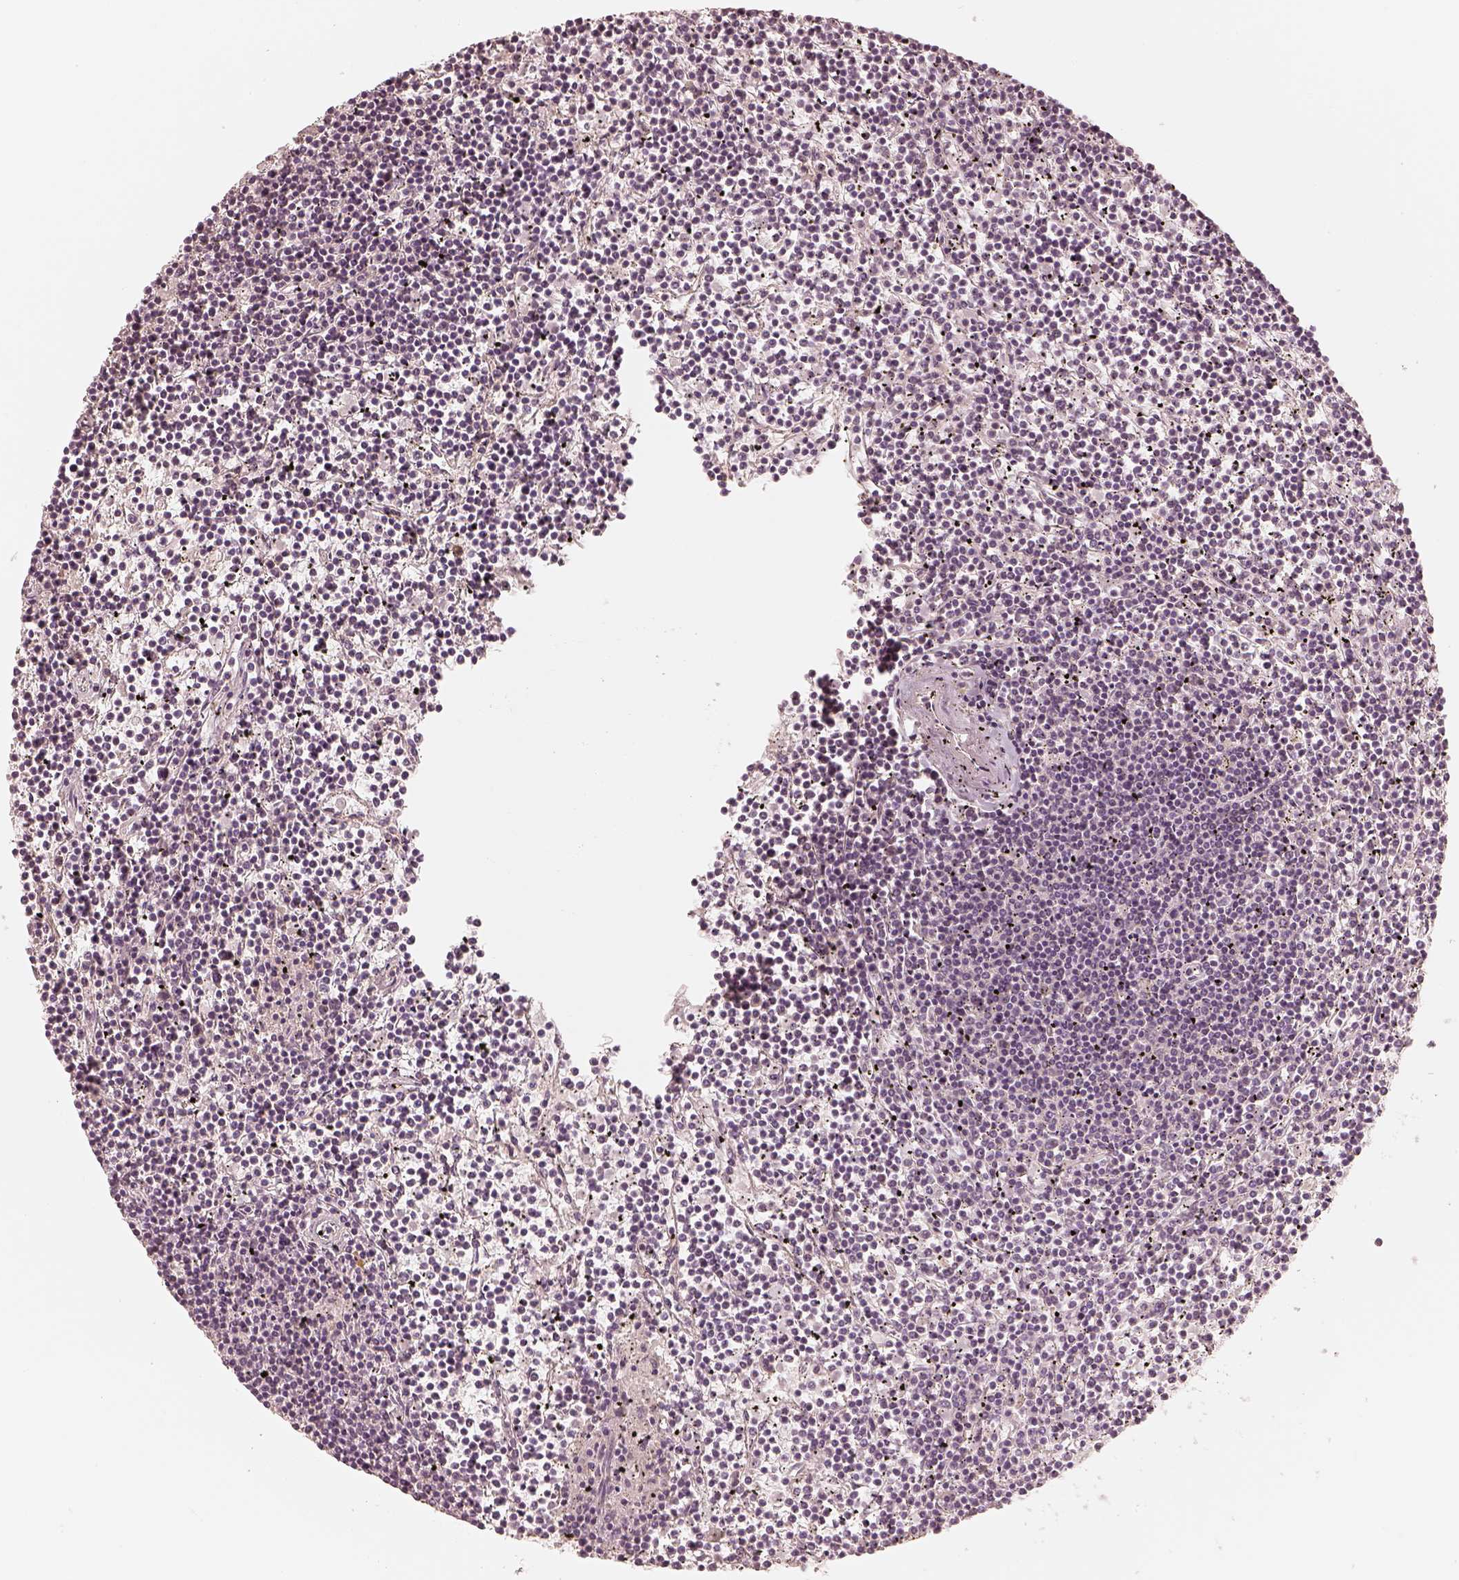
{"staining": {"intensity": "negative", "quantity": "none", "location": "none"}, "tissue": "lymphoma", "cell_type": "Tumor cells", "image_type": "cancer", "snomed": [{"axis": "morphology", "description": "Malignant lymphoma, non-Hodgkin's type, Low grade"}, {"axis": "topography", "description": "Spleen"}], "caption": "Micrograph shows no protein expression in tumor cells of low-grade malignant lymphoma, non-Hodgkin's type tissue.", "gene": "GORASP2", "patient": {"sex": "female", "age": 19}}